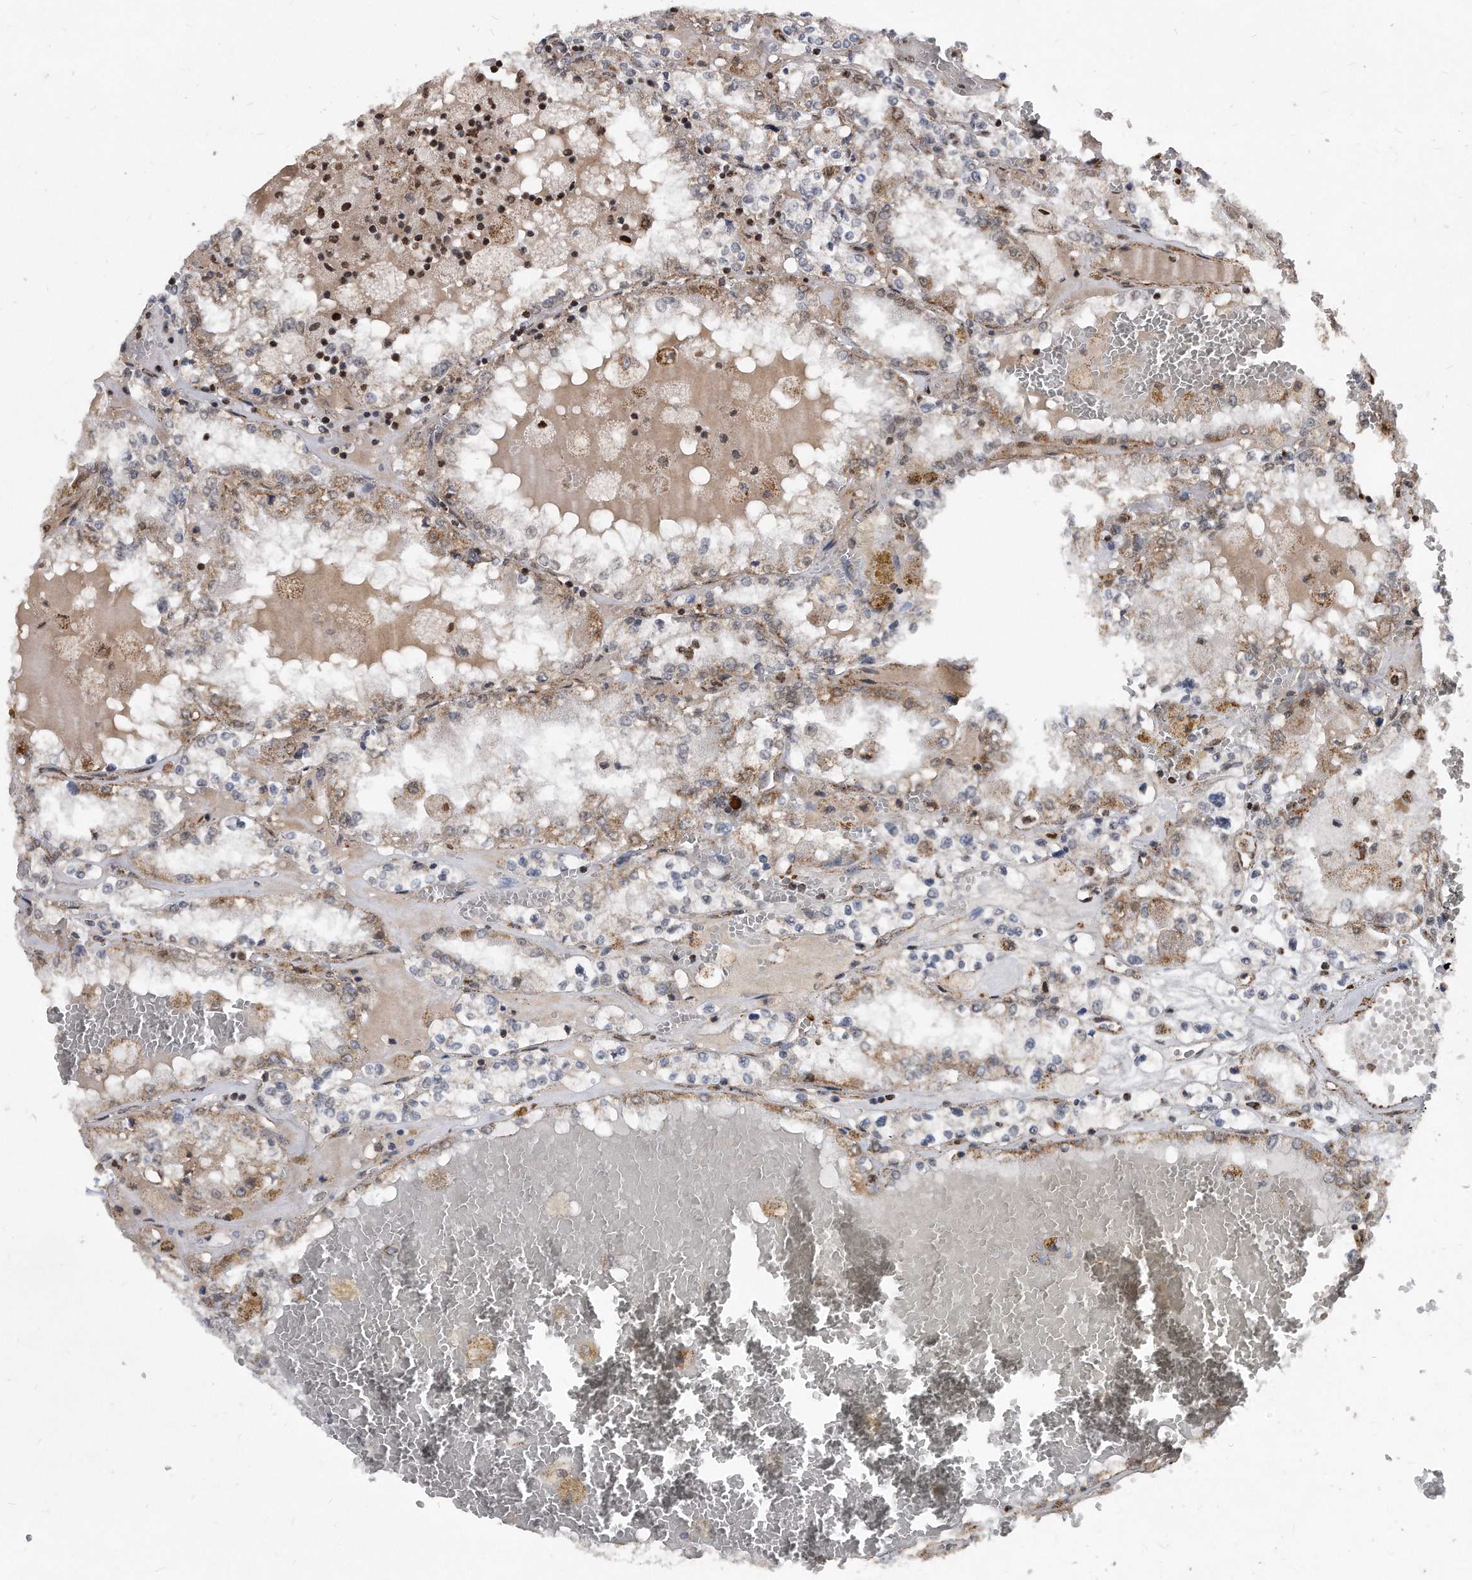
{"staining": {"intensity": "moderate", "quantity": "<25%", "location": "cytoplasmic/membranous"}, "tissue": "renal cancer", "cell_type": "Tumor cells", "image_type": "cancer", "snomed": [{"axis": "morphology", "description": "Adenocarcinoma, NOS"}, {"axis": "topography", "description": "Kidney"}], "caption": "A low amount of moderate cytoplasmic/membranous expression is seen in approximately <25% of tumor cells in renal cancer tissue. The staining was performed using DAB (3,3'-diaminobenzidine) to visualize the protein expression in brown, while the nuclei were stained in blue with hematoxylin (Magnification: 20x).", "gene": "DUSP22", "patient": {"sex": "female", "age": 56}}